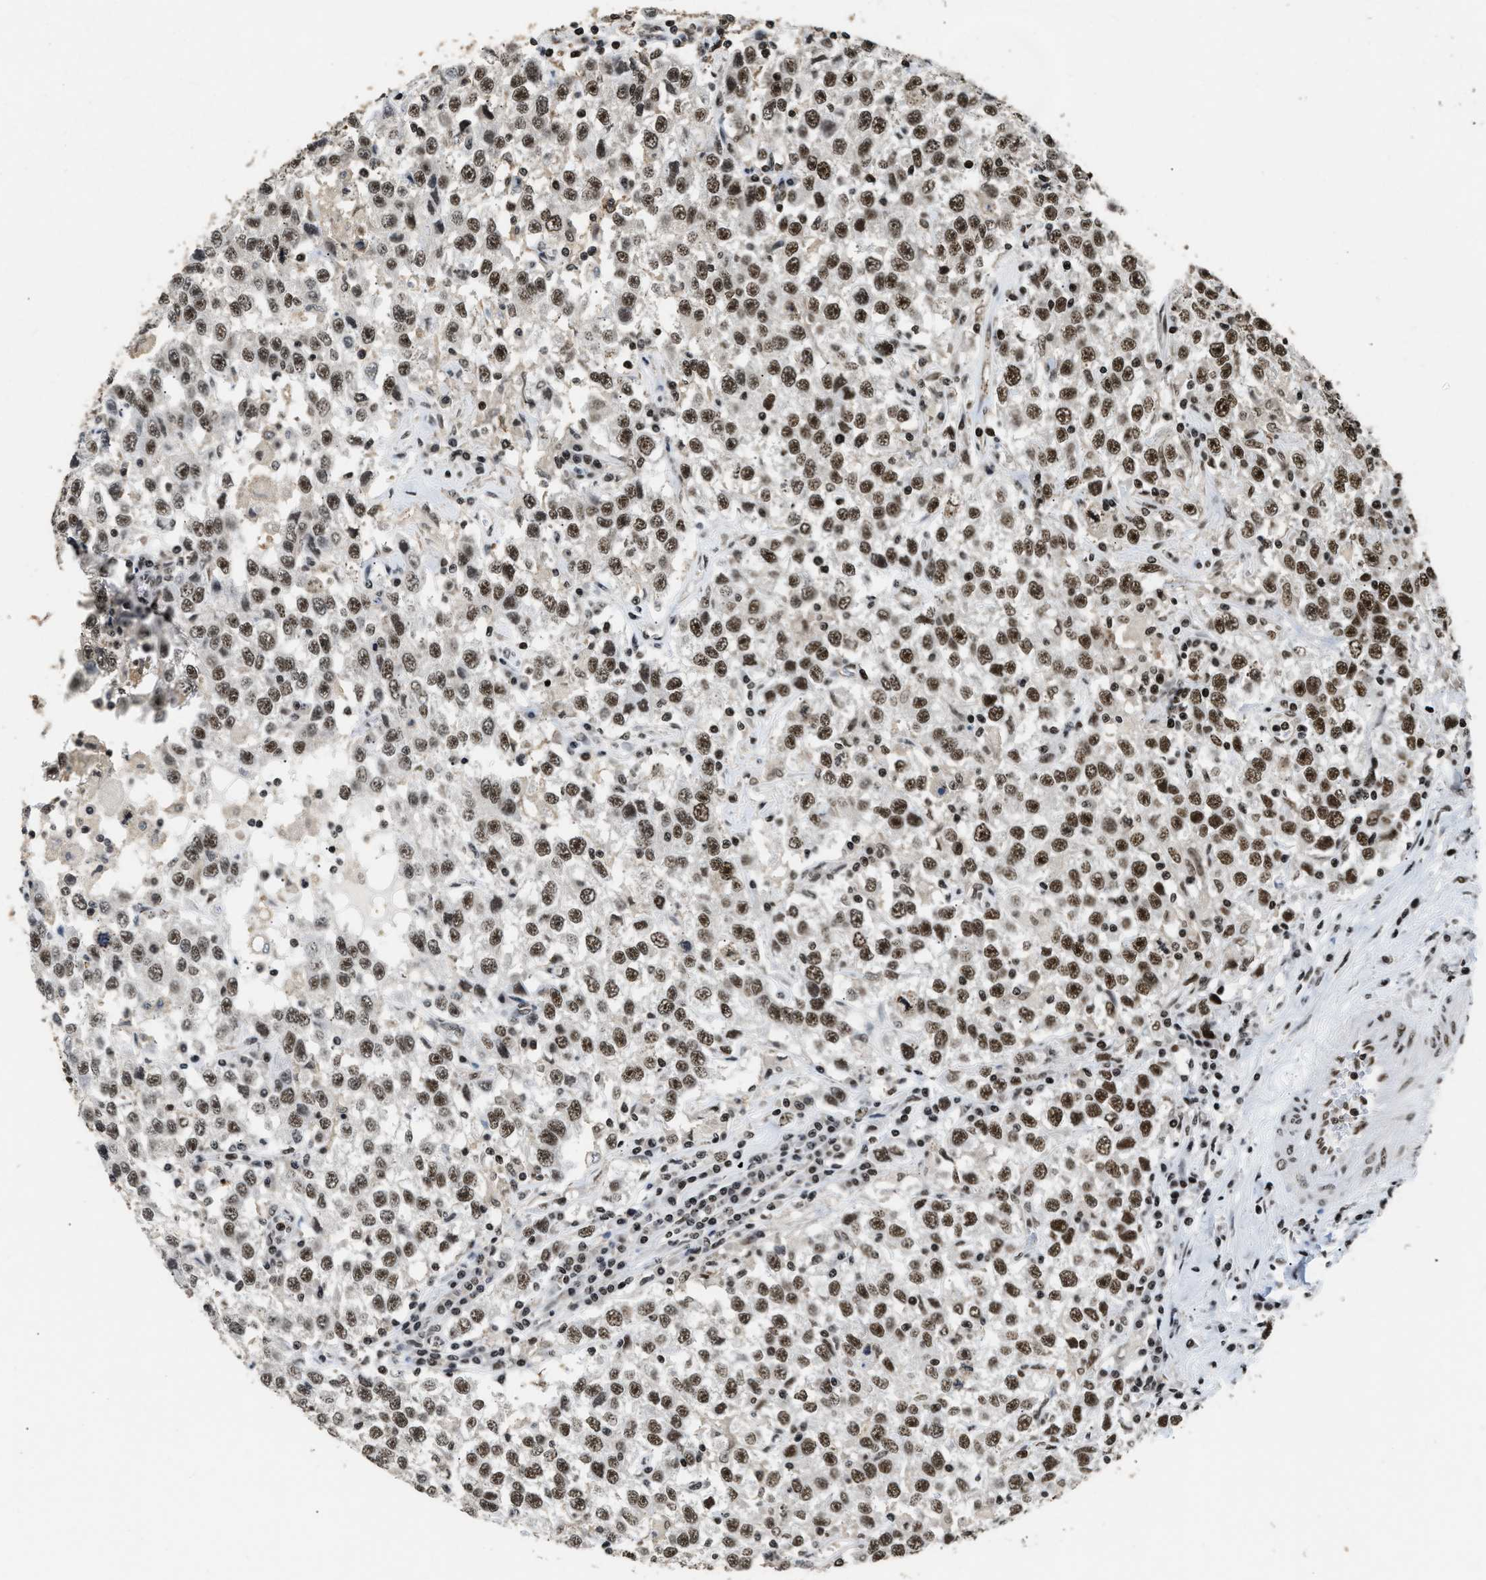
{"staining": {"intensity": "strong", "quantity": ">75%", "location": "nuclear"}, "tissue": "testis cancer", "cell_type": "Tumor cells", "image_type": "cancer", "snomed": [{"axis": "morphology", "description": "Seminoma, NOS"}, {"axis": "topography", "description": "Testis"}], "caption": "Testis cancer (seminoma) tissue reveals strong nuclear expression in about >75% of tumor cells", "gene": "RAD21", "patient": {"sex": "male", "age": 41}}